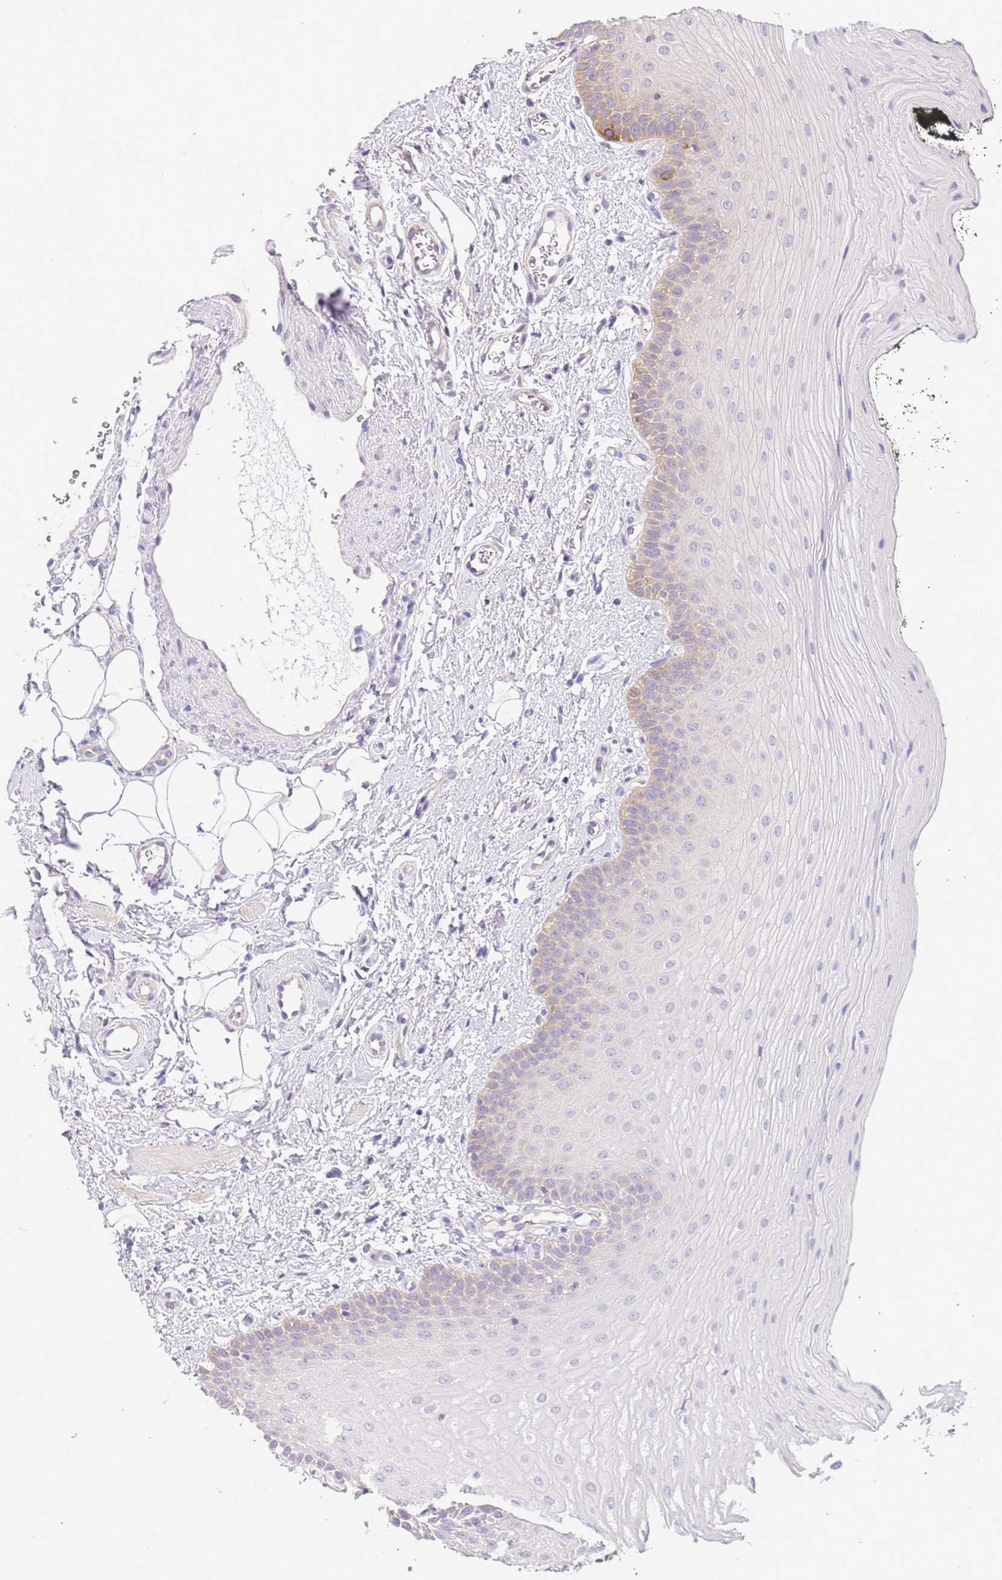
{"staining": {"intensity": "weak", "quantity": "25%-75%", "location": "cytoplasmic/membranous"}, "tissue": "oral mucosa", "cell_type": "Squamous epithelial cells", "image_type": "normal", "snomed": [{"axis": "morphology", "description": "No evidence of malignacy"}, {"axis": "topography", "description": "Oral tissue"}, {"axis": "topography", "description": "Head-Neck"}], "caption": "Immunohistochemical staining of benign human oral mucosa demonstrates low levels of weak cytoplasmic/membranous expression in about 25%-75% of squamous epithelial cells.", "gene": "STIP1", "patient": {"sex": "male", "age": 68}}